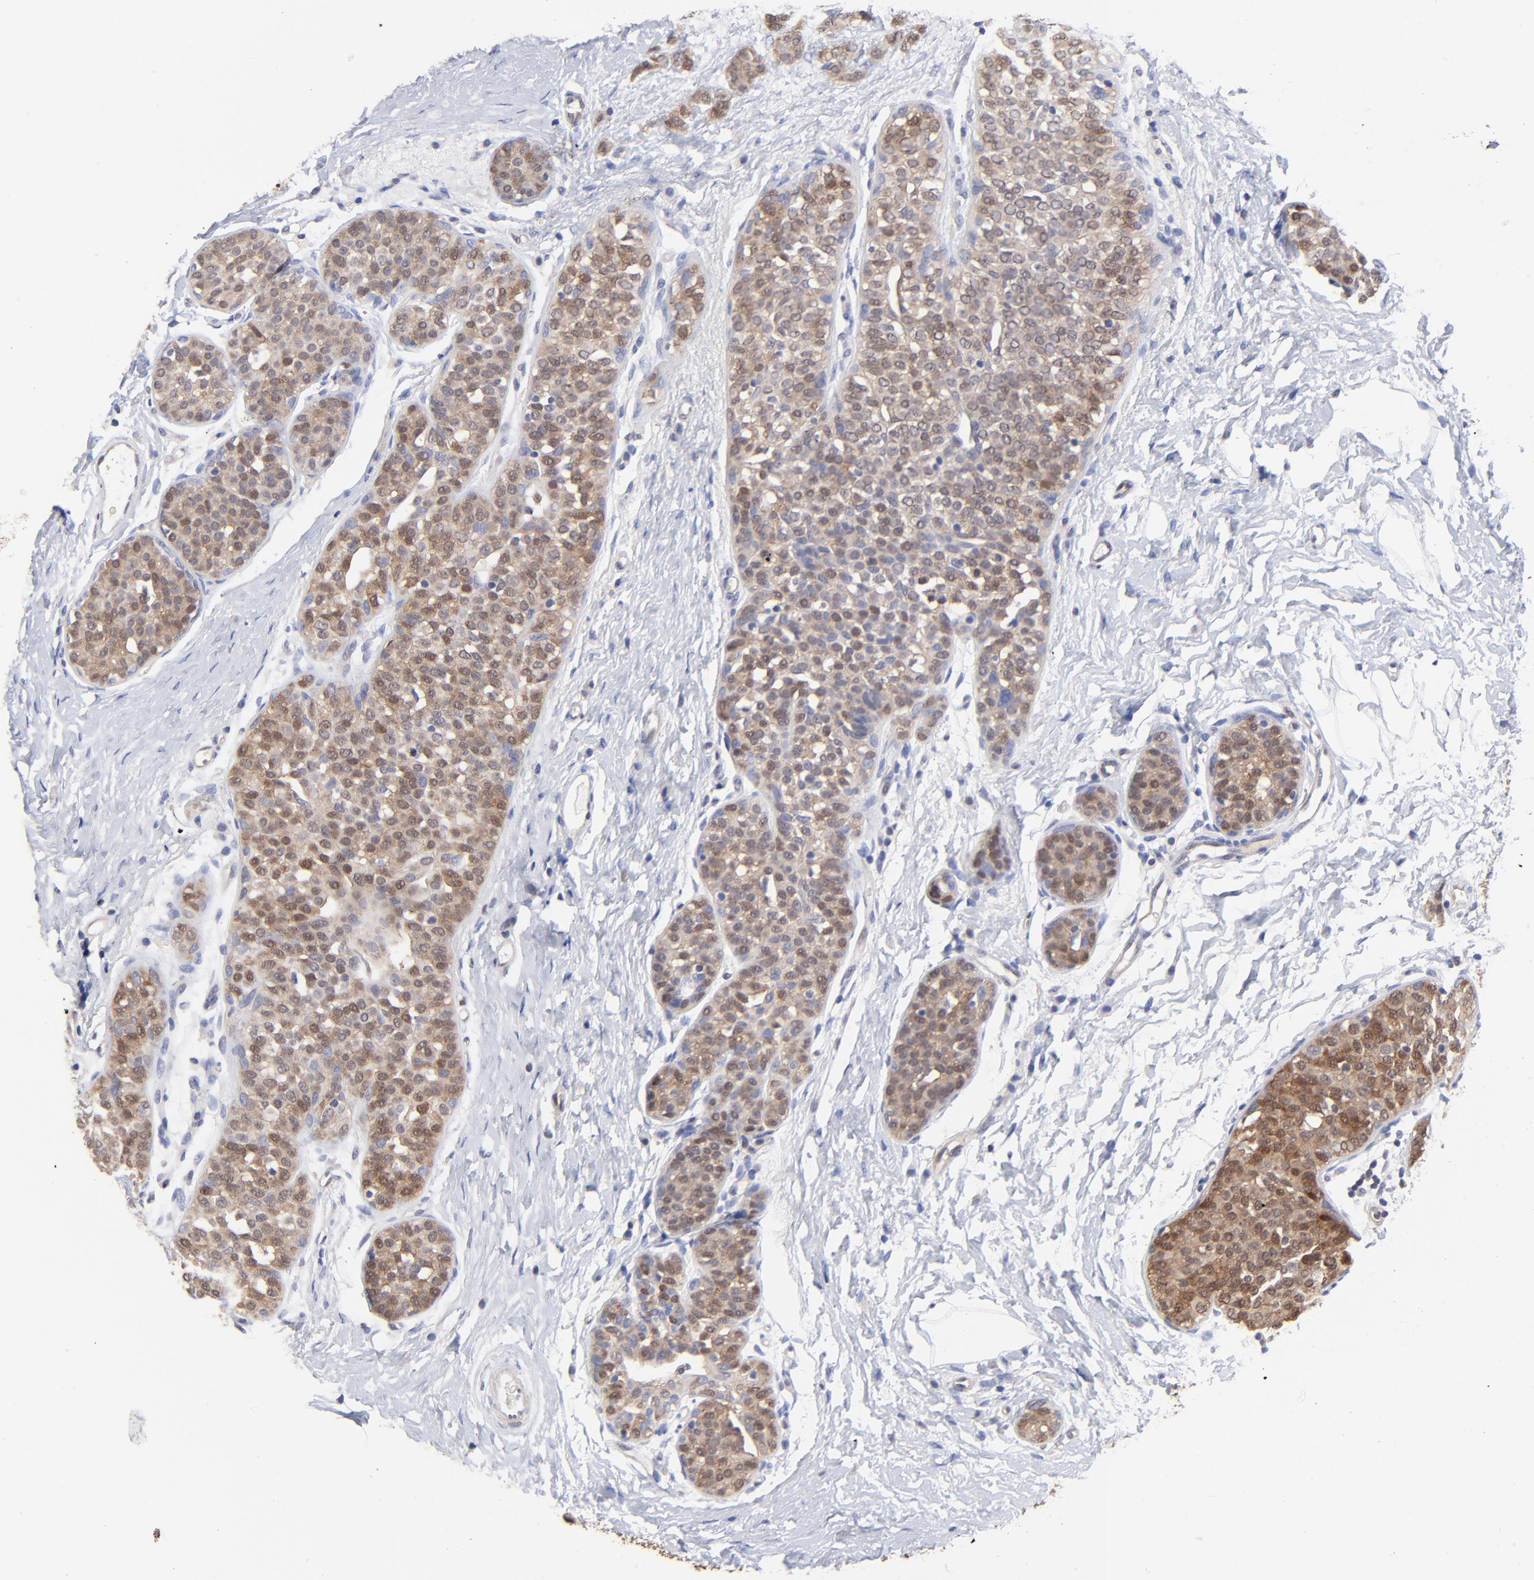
{"staining": {"intensity": "moderate", "quantity": ">75%", "location": "cytoplasmic/membranous,nuclear"}, "tissue": "breast cancer", "cell_type": "Tumor cells", "image_type": "cancer", "snomed": [{"axis": "morphology", "description": "Lobular carcinoma, in situ"}, {"axis": "morphology", "description": "Lobular carcinoma"}, {"axis": "topography", "description": "Breast"}], "caption": "High-magnification brightfield microscopy of breast lobular carcinoma stained with DAB (3,3'-diaminobenzidine) (brown) and counterstained with hematoxylin (blue). tumor cells exhibit moderate cytoplasmic/membranous and nuclear positivity is present in about>75% of cells. The staining is performed using DAB brown chromogen to label protein expression. The nuclei are counter-stained blue using hematoxylin.", "gene": "DCTPP1", "patient": {"sex": "female", "age": 41}}